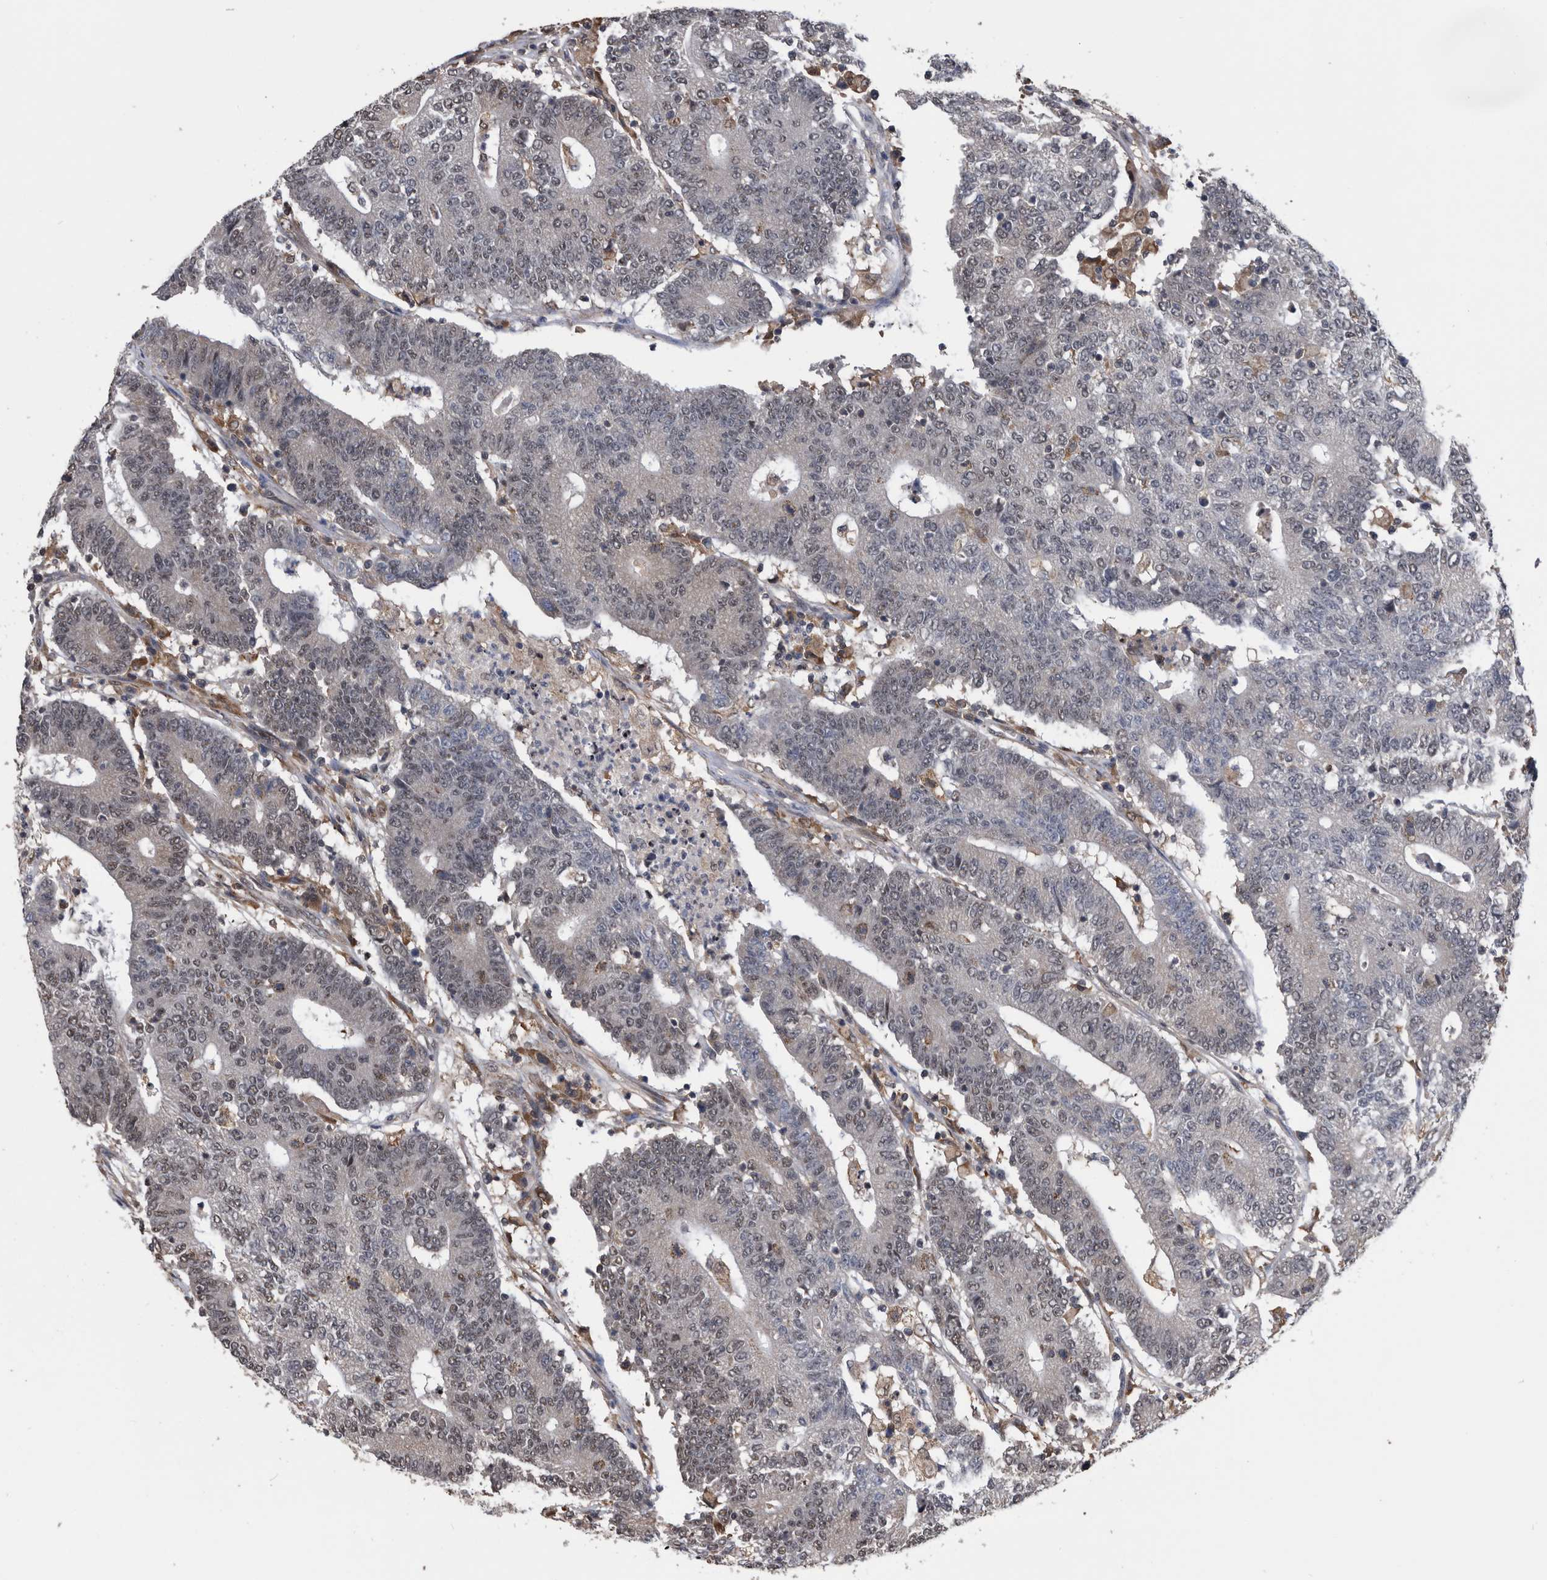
{"staining": {"intensity": "weak", "quantity": "25%-75%", "location": "cytoplasmic/membranous,nuclear"}, "tissue": "colorectal cancer", "cell_type": "Tumor cells", "image_type": "cancer", "snomed": [{"axis": "morphology", "description": "Normal tissue, NOS"}, {"axis": "morphology", "description": "Adenocarcinoma, NOS"}, {"axis": "topography", "description": "Colon"}], "caption": "Colorectal cancer stained for a protein (brown) displays weak cytoplasmic/membranous and nuclear positive staining in approximately 25%-75% of tumor cells.", "gene": "NRBP1", "patient": {"sex": "female", "age": 75}}